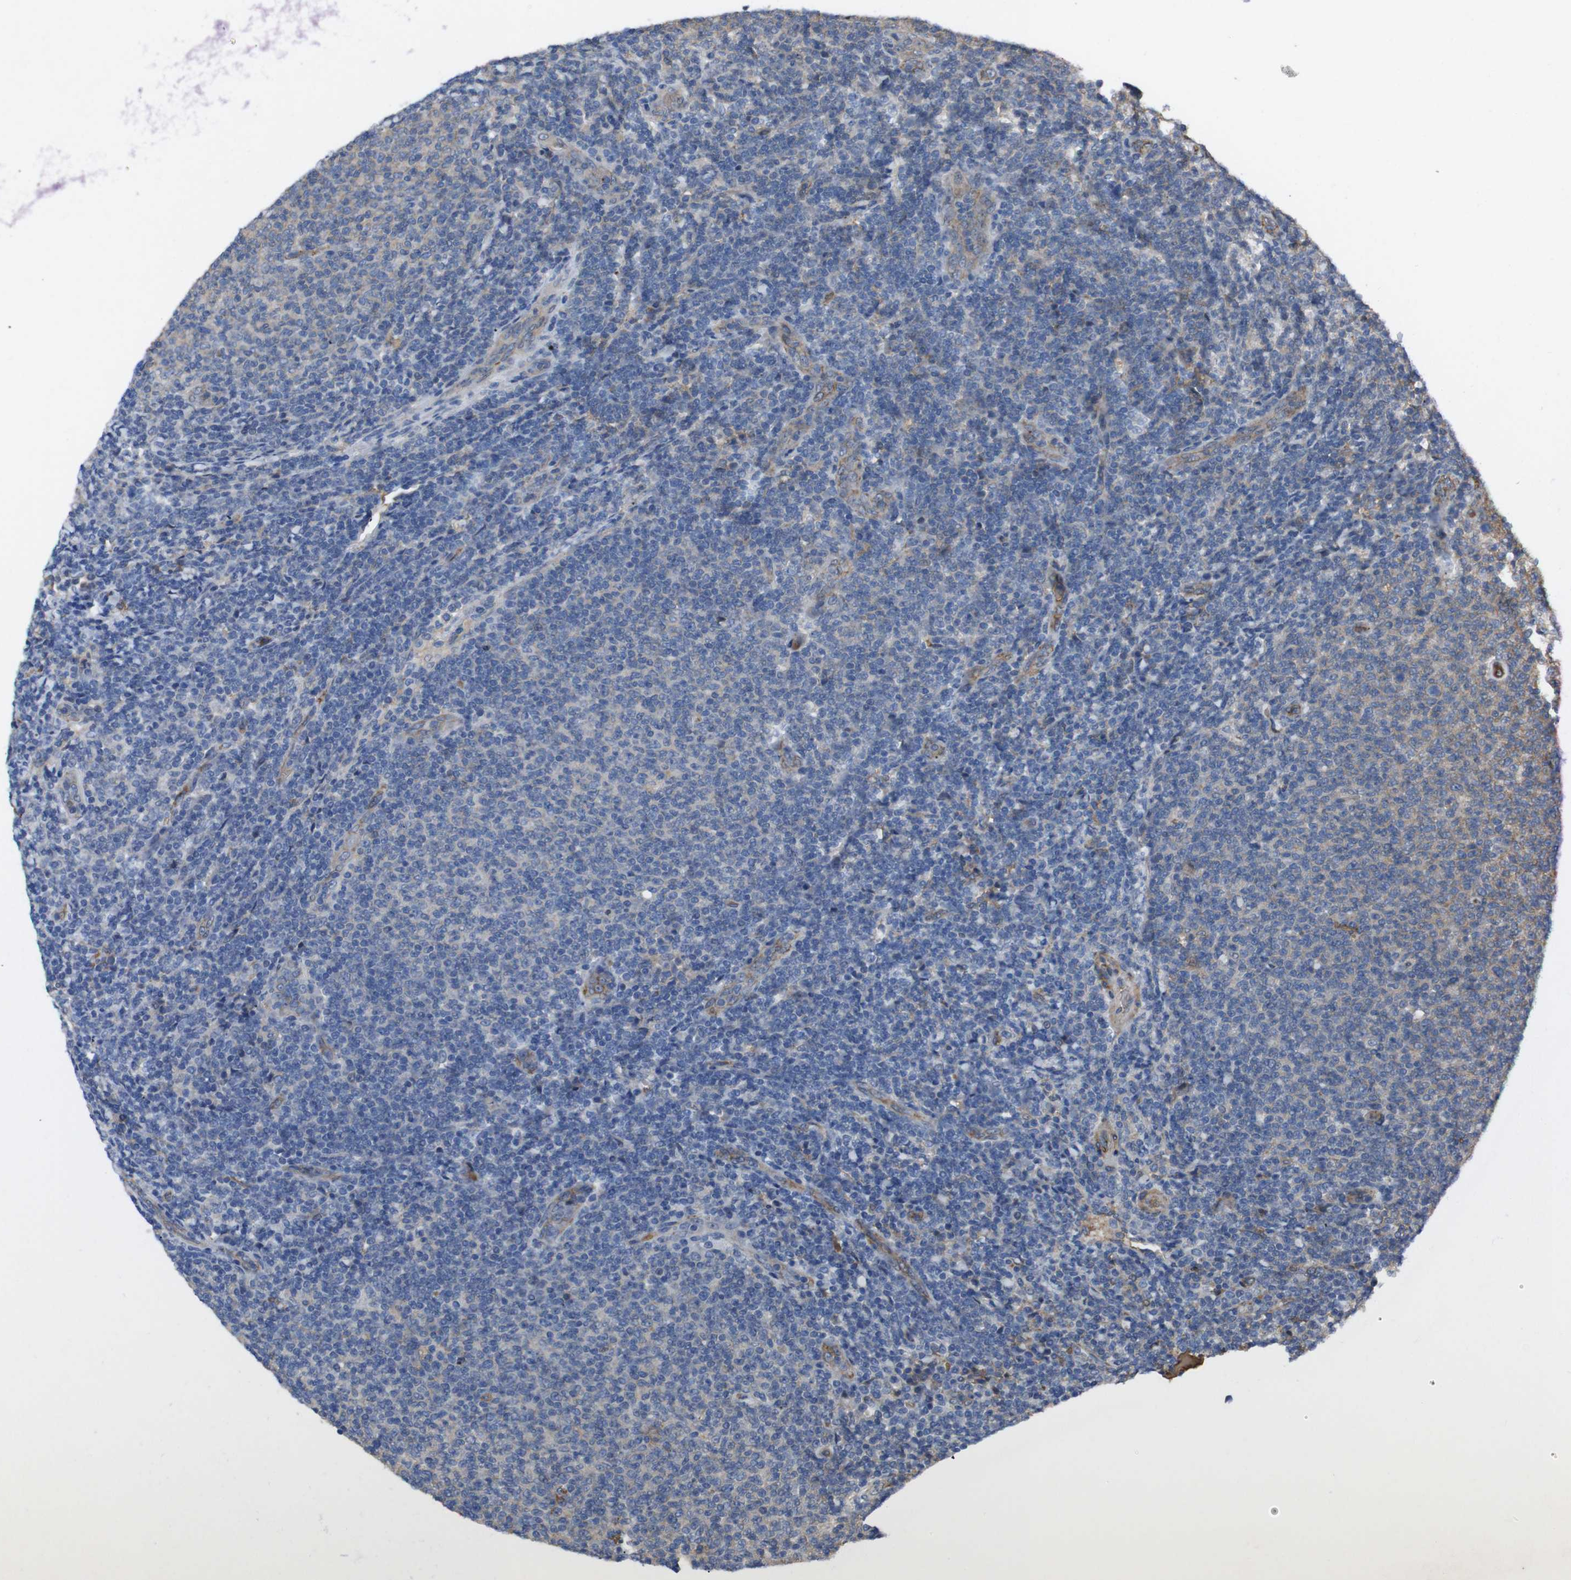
{"staining": {"intensity": "negative", "quantity": "none", "location": "none"}, "tissue": "lymphoma", "cell_type": "Tumor cells", "image_type": "cancer", "snomed": [{"axis": "morphology", "description": "Malignant lymphoma, non-Hodgkin's type, Low grade"}, {"axis": "topography", "description": "Lymph node"}], "caption": "Tumor cells show no significant protein staining in lymphoma. (Stains: DAB (3,3'-diaminobenzidine) immunohistochemistry (IHC) with hematoxylin counter stain, Microscopy: brightfield microscopy at high magnification).", "gene": "SPTB", "patient": {"sex": "male", "age": 66}}